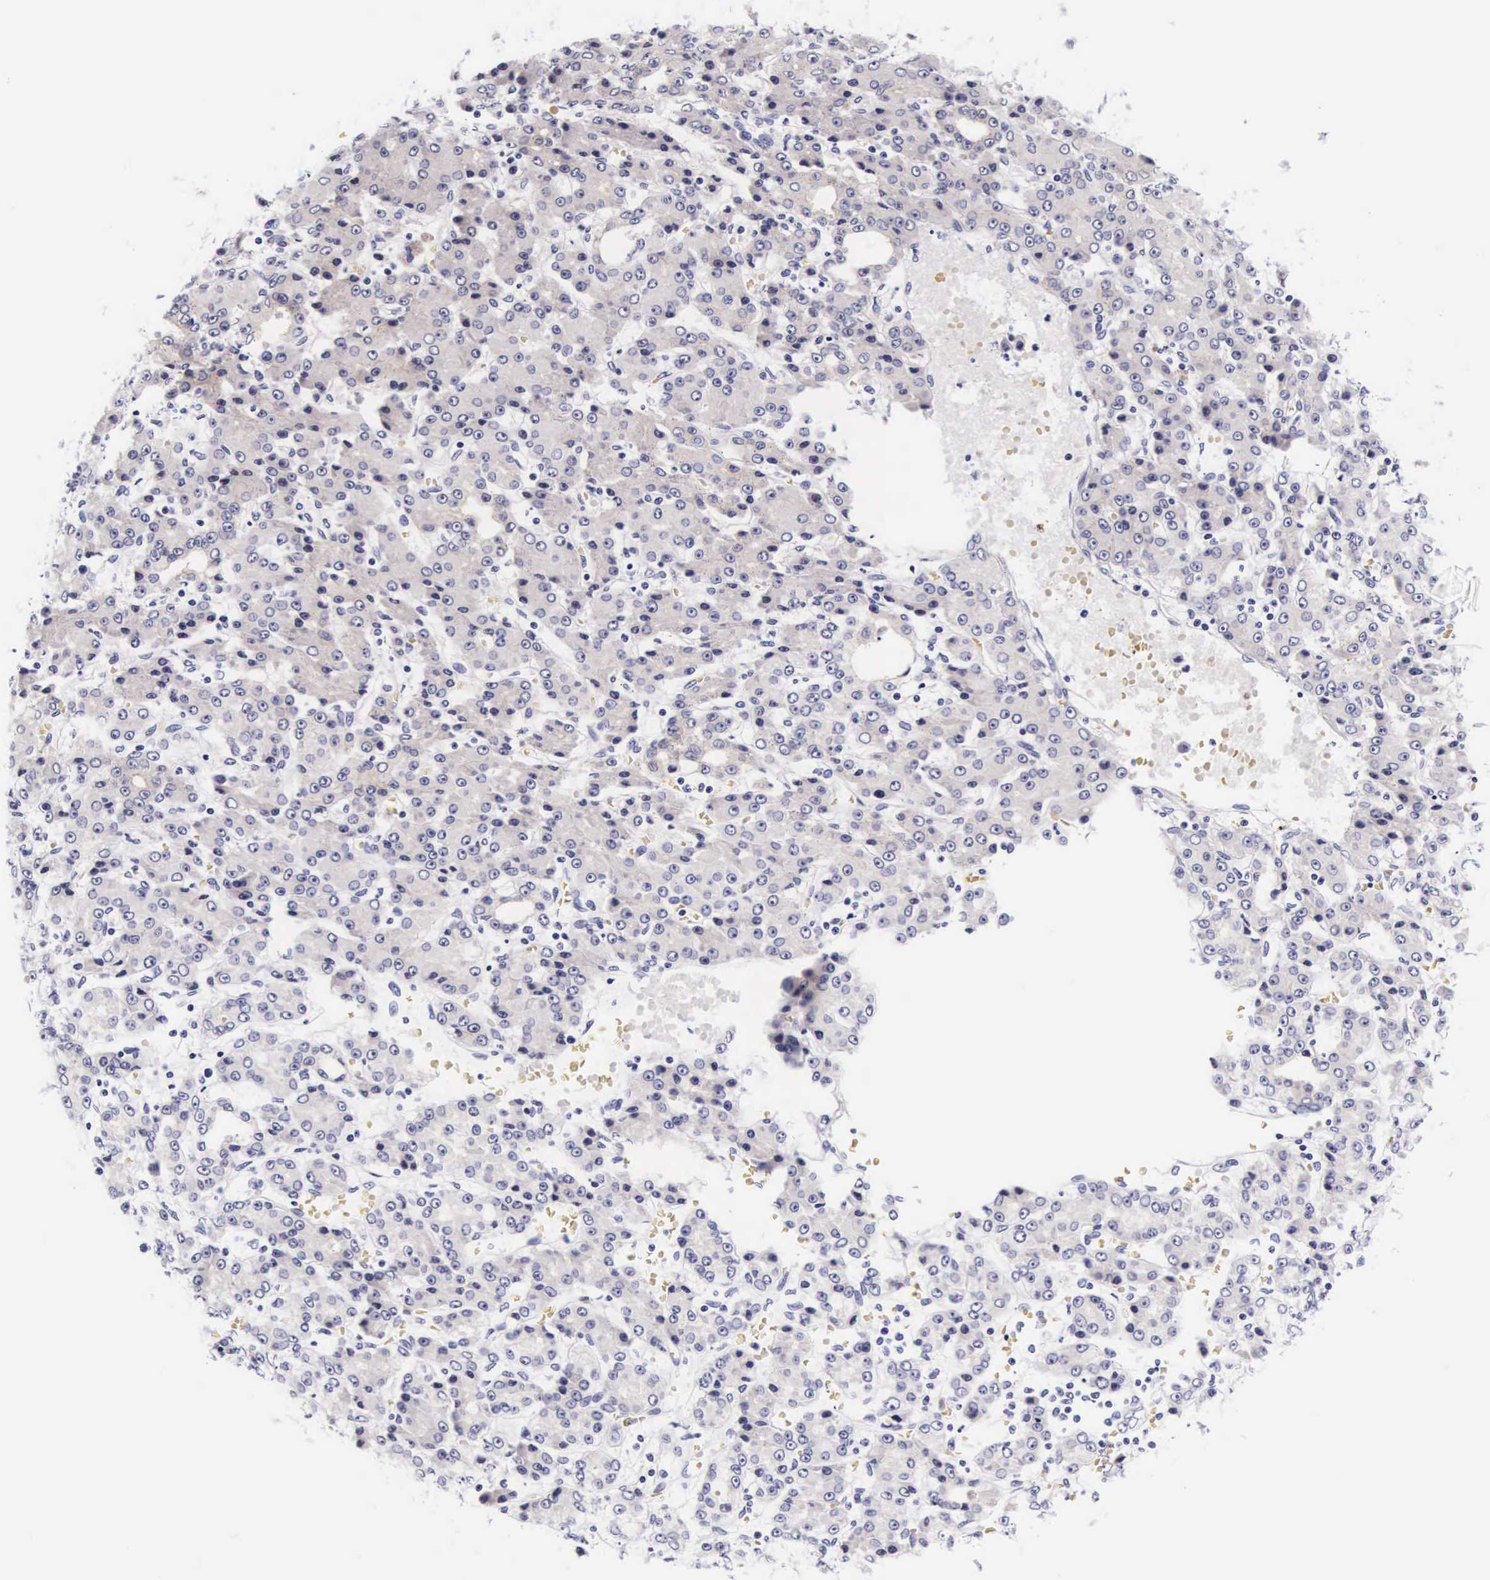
{"staining": {"intensity": "negative", "quantity": "none", "location": "none"}, "tissue": "liver cancer", "cell_type": "Tumor cells", "image_type": "cancer", "snomed": [{"axis": "morphology", "description": "Carcinoma, Hepatocellular, NOS"}, {"axis": "topography", "description": "Liver"}], "caption": "Liver hepatocellular carcinoma was stained to show a protein in brown. There is no significant staining in tumor cells. (Stains: DAB (3,3'-diaminobenzidine) IHC with hematoxylin counter stain, Microscopy: brightfield microscopy at high magnification).", "gene": "PHETA2", "patient": {"sex": "male", "age": 69}}